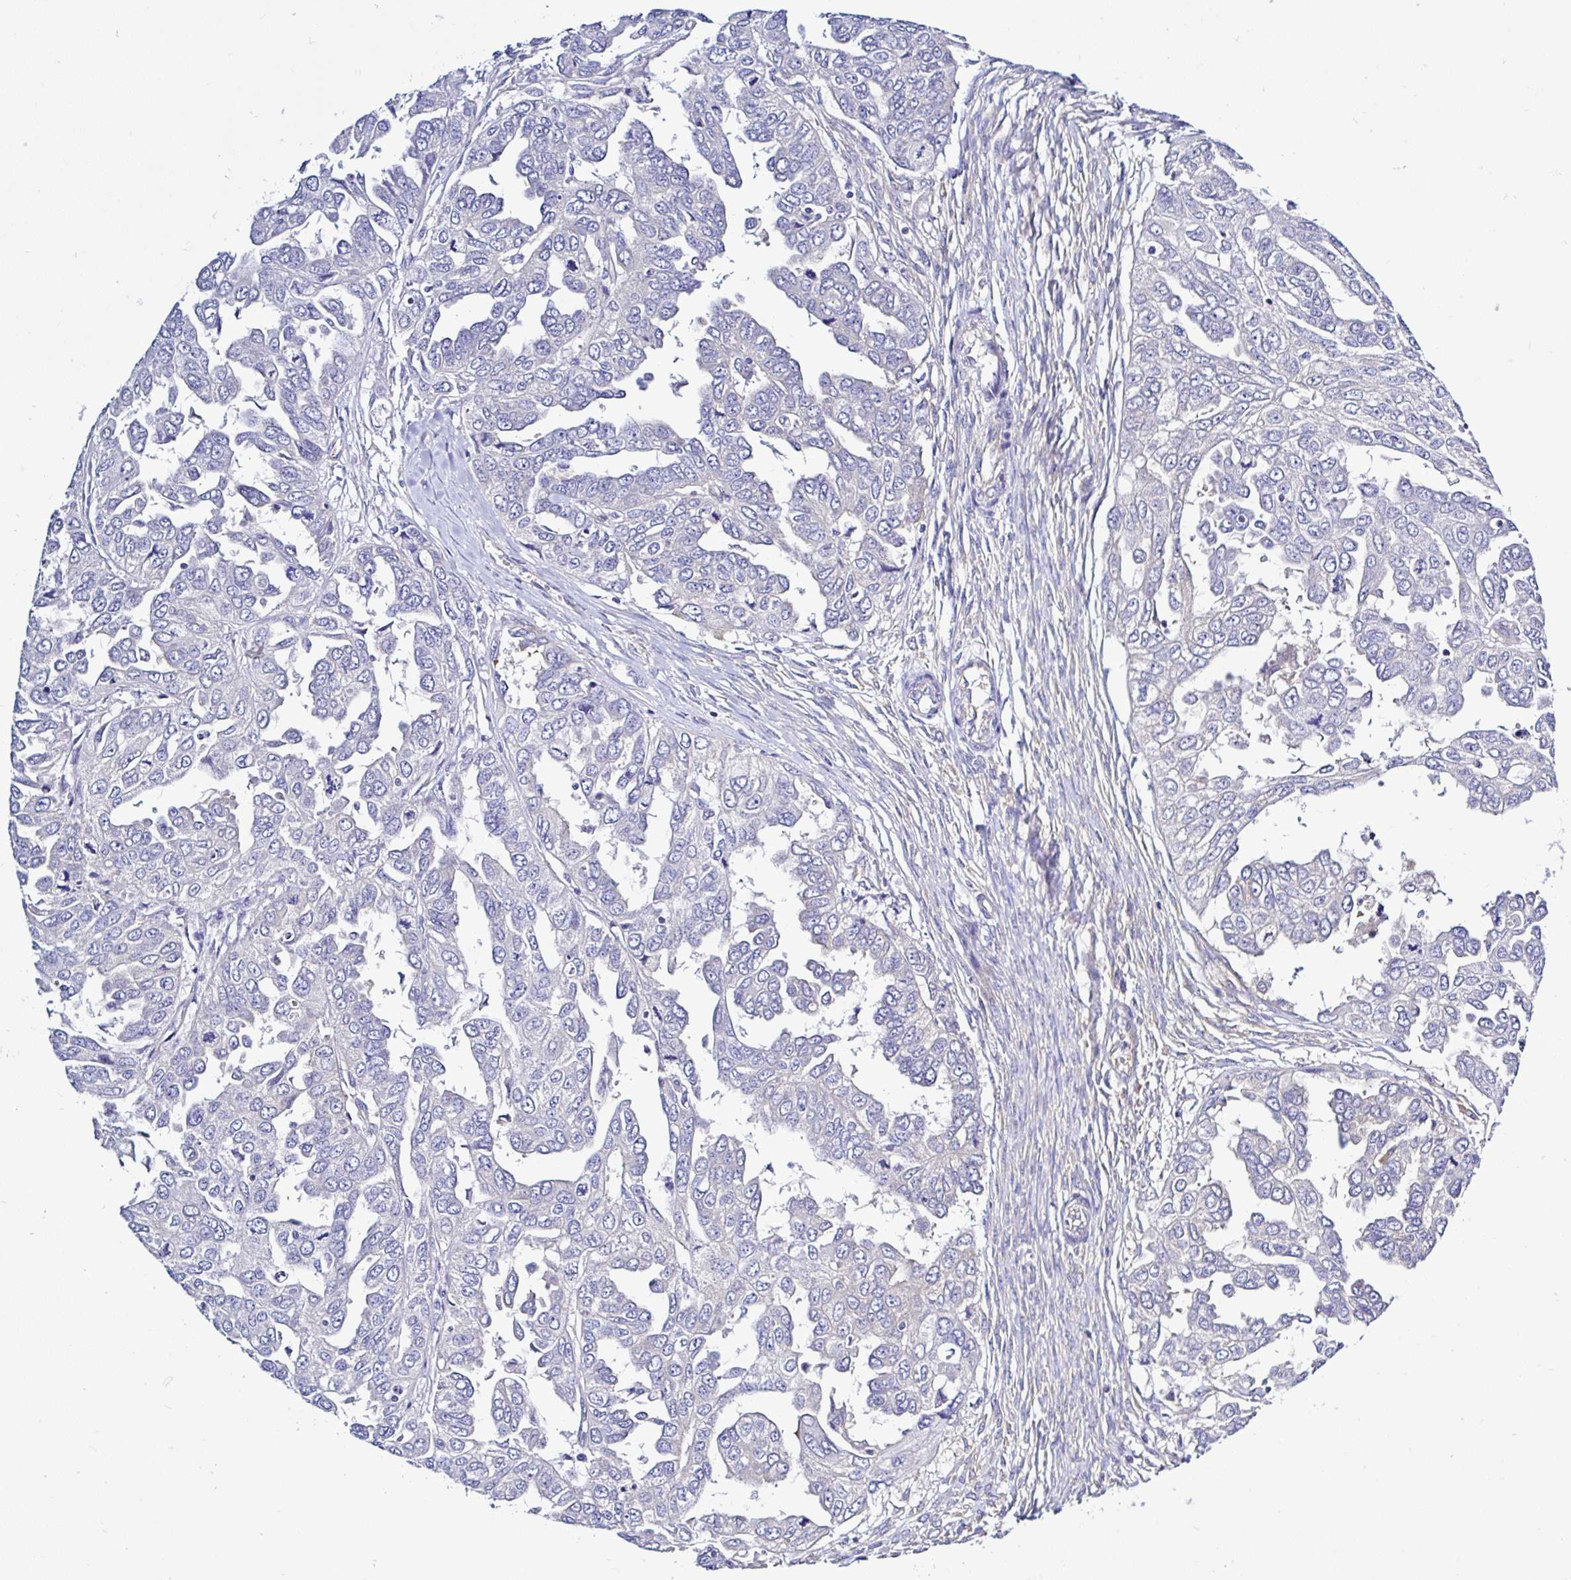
{"staining": {"intensity": "negative", "quantity": "none", "location": "none"}, "tissue": "ovarian cancer", "cell_type": "Tumor cells", "image_type": "cancer", "snomed": [{"axis": "morphology", "description": "Cystadenocarcinoma, serous, NOS"}, {"axis": "topography", "description": "Ovary"}], "caption": "A photomicrograph of ovarian cancer (serous cystadenocarcinoma) stained for a protein exhibits no brown staining in tumor cells.", "gene": "LARS1", "patient": {"sex": "female", "age": 53}}